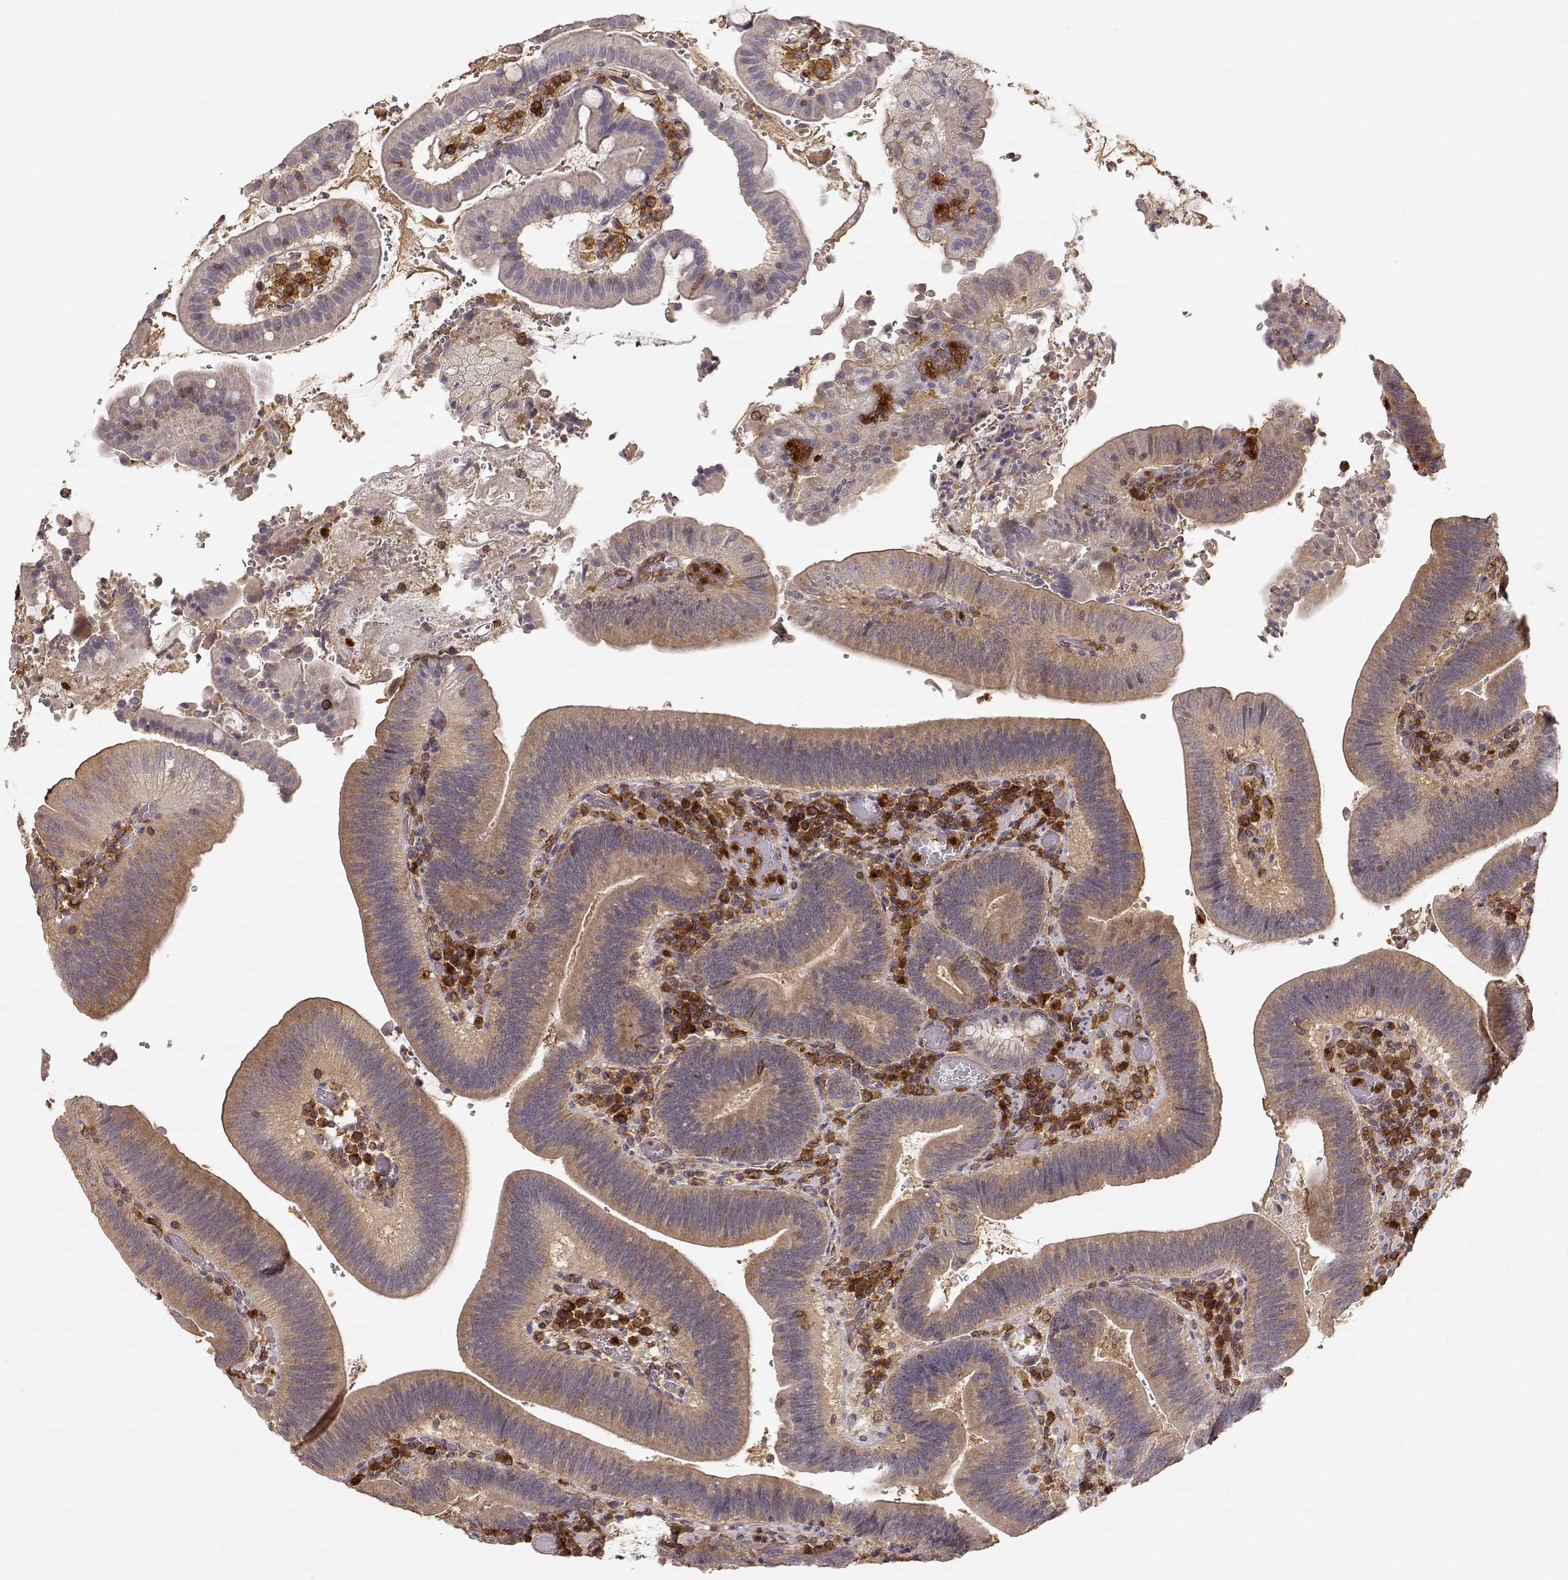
{"staining": {"intensity": "weak", "quantity": ">75%", "location": "cytoplasmic/membranous"}, "tissue": "duodenum", "cell_type": "Glandular cells", "image_type": "normal", "snomed": [{"axis": "morphology", "description": "Normal tissue, NOS"}, {"axis": "topography", "description": "Duodenum"}], "caption": "This is a histology image of immunohistochemistry (IHC) staining of unremarkable duodenum, which shows weak expression in the cytoplasmic/membranous of glandular cells.", "gene": "ARHGEF2", "patient": {"sex": "female", "age": 62}}